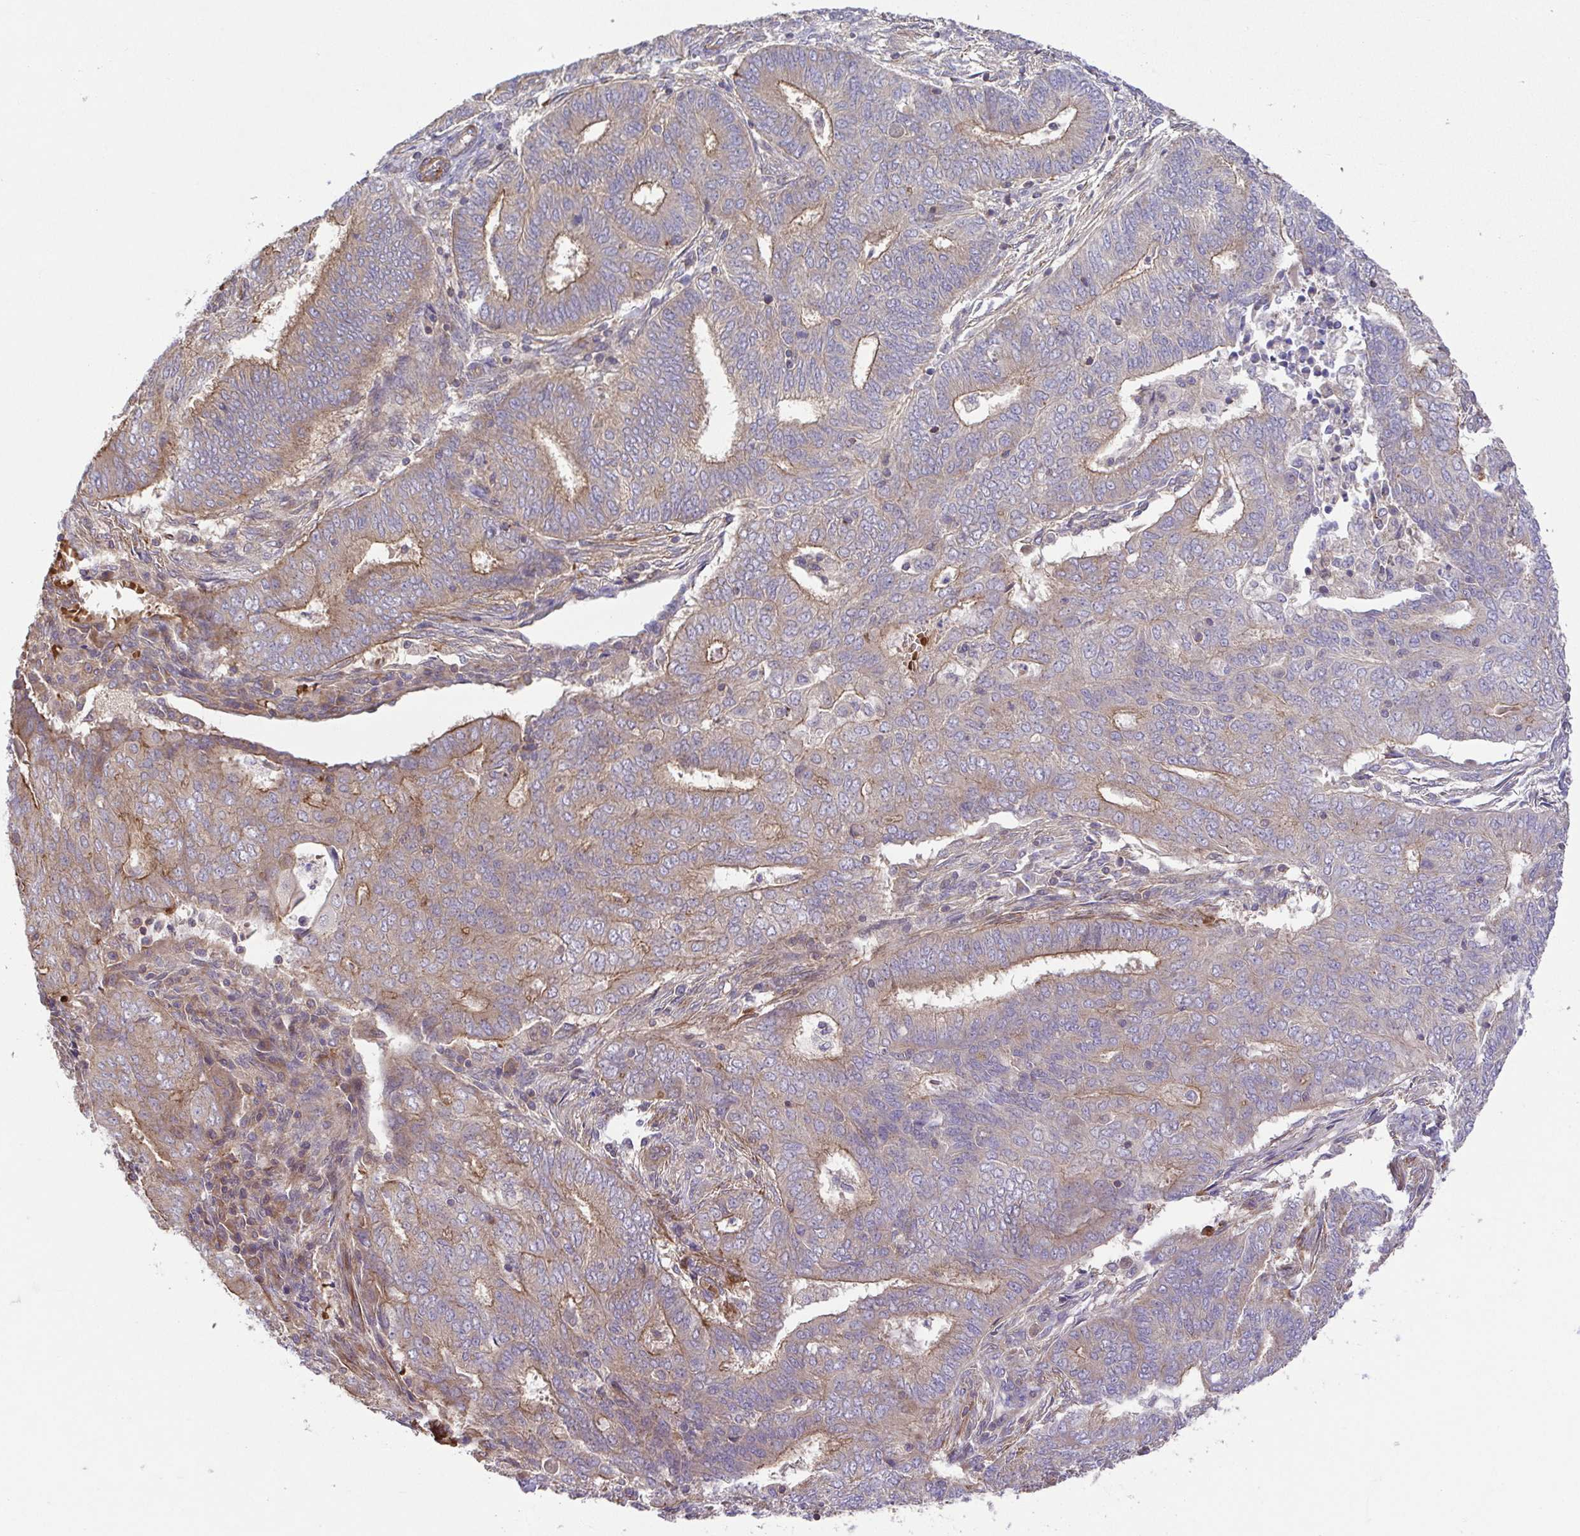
{"staining": {"intensity": "moderate", "quantity": "<25%", "location": "cytoplasmic/membranous"}, "tissue": "endometrial cancer", "cell_type": "Tumor cells", "image_type": "cancer", "snomed": [{"axis": "morphology", "description": "Adenocarcinoma, NOS"}, {"axis": "topography", "description": "Endometrium"}], "caption": "Human endometrial adenocarcinoma stained with a brown dye reveals moderate cytoplasmic/membranous positive expression in approximately <25% of tumor cells.", "gene": "IDE", "patient": {"sex": "female", "age": 62}}